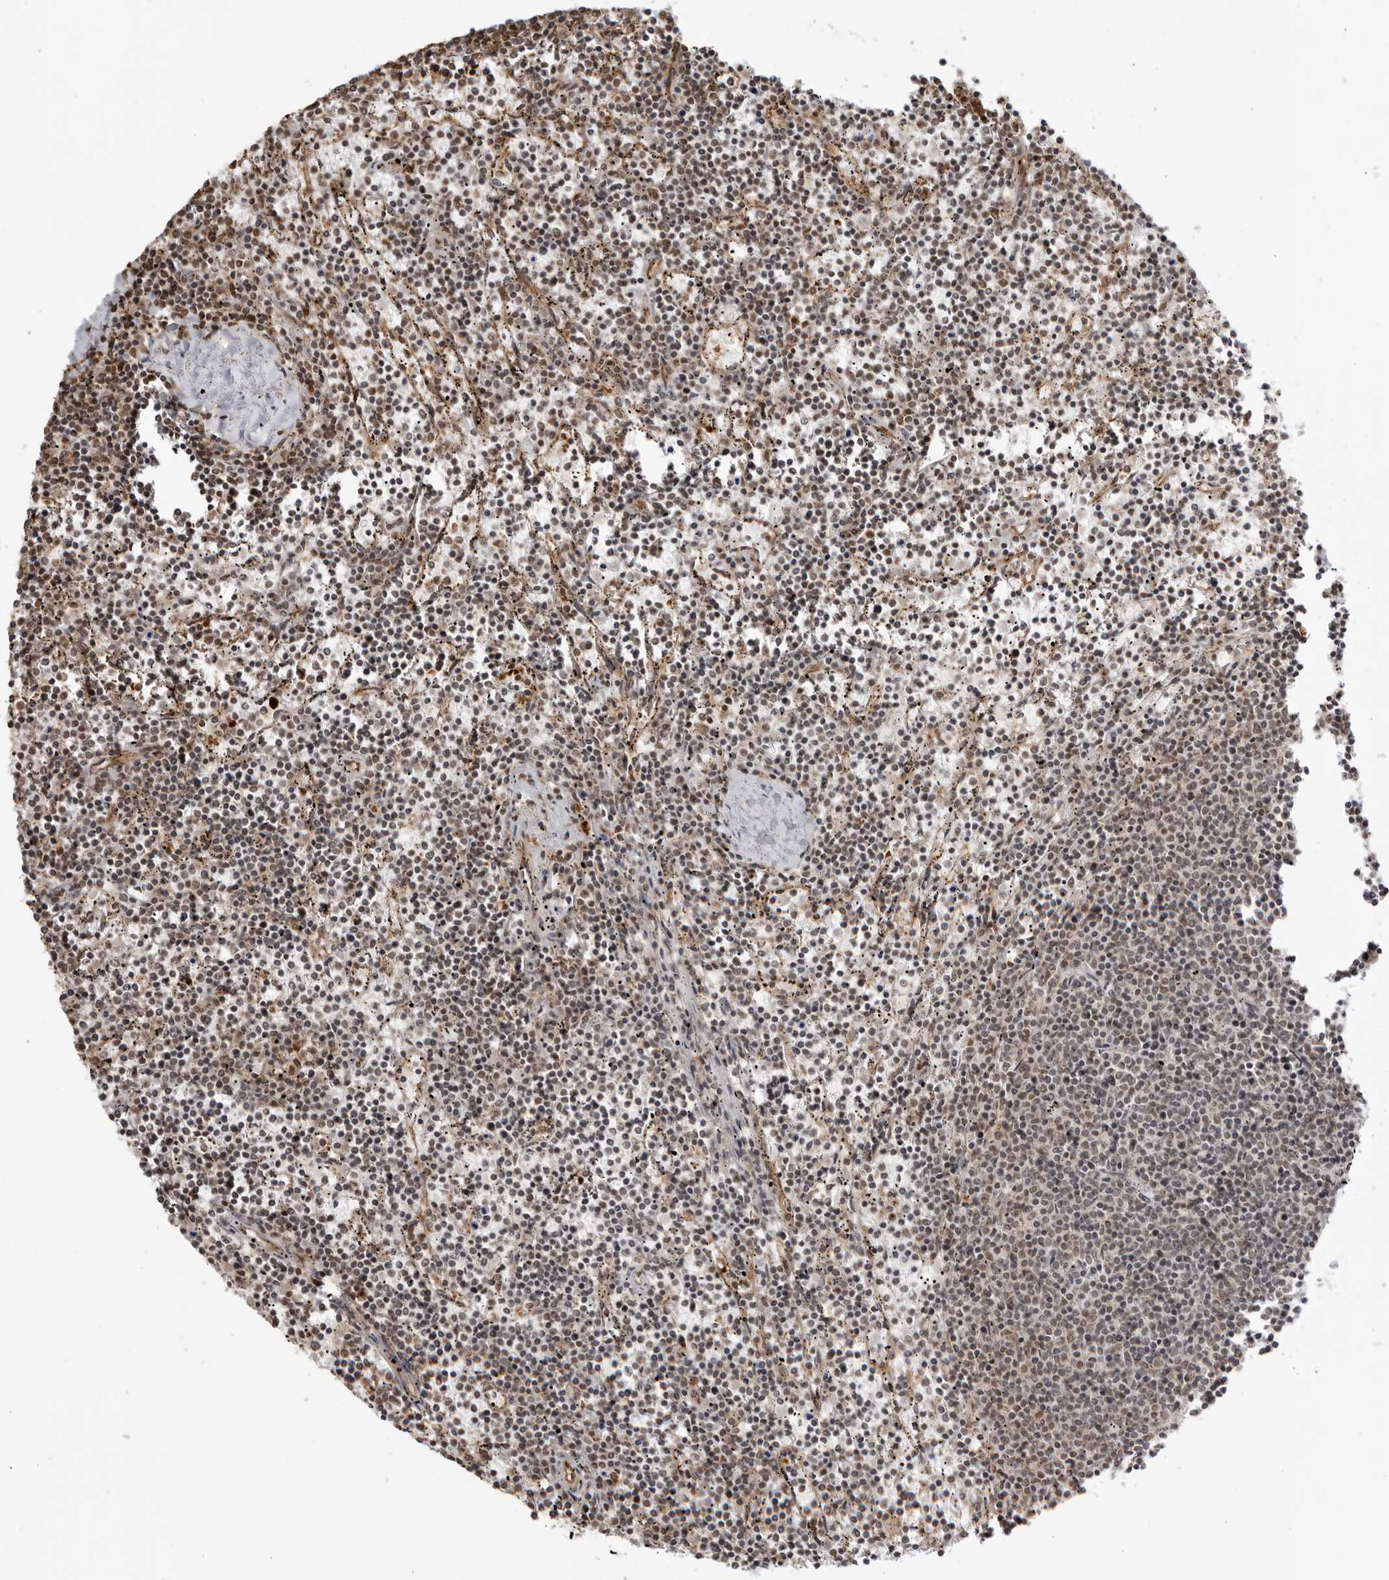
{"staining": {"intensity": "moderate", "quantity": "25%-75%", "location": "nuclear"}, "tissue": "lymphoma", "cell_type": "Tumor cells", "image_type": "cancer", "snomed": [{"axis": "morphology", "description": "Malignant lymphoma, non-Hodgkin's type, Low grade"}, {"axis": "topography", "description": "Spleen"}], "caption": "About 25%-75% of tumor cells in human lymphoma display moderate nuclear protein staining as visualized by brown immunohistochemical staining.", "gene": "TCF21", "patient": {"sex": "female", "age": 50}}